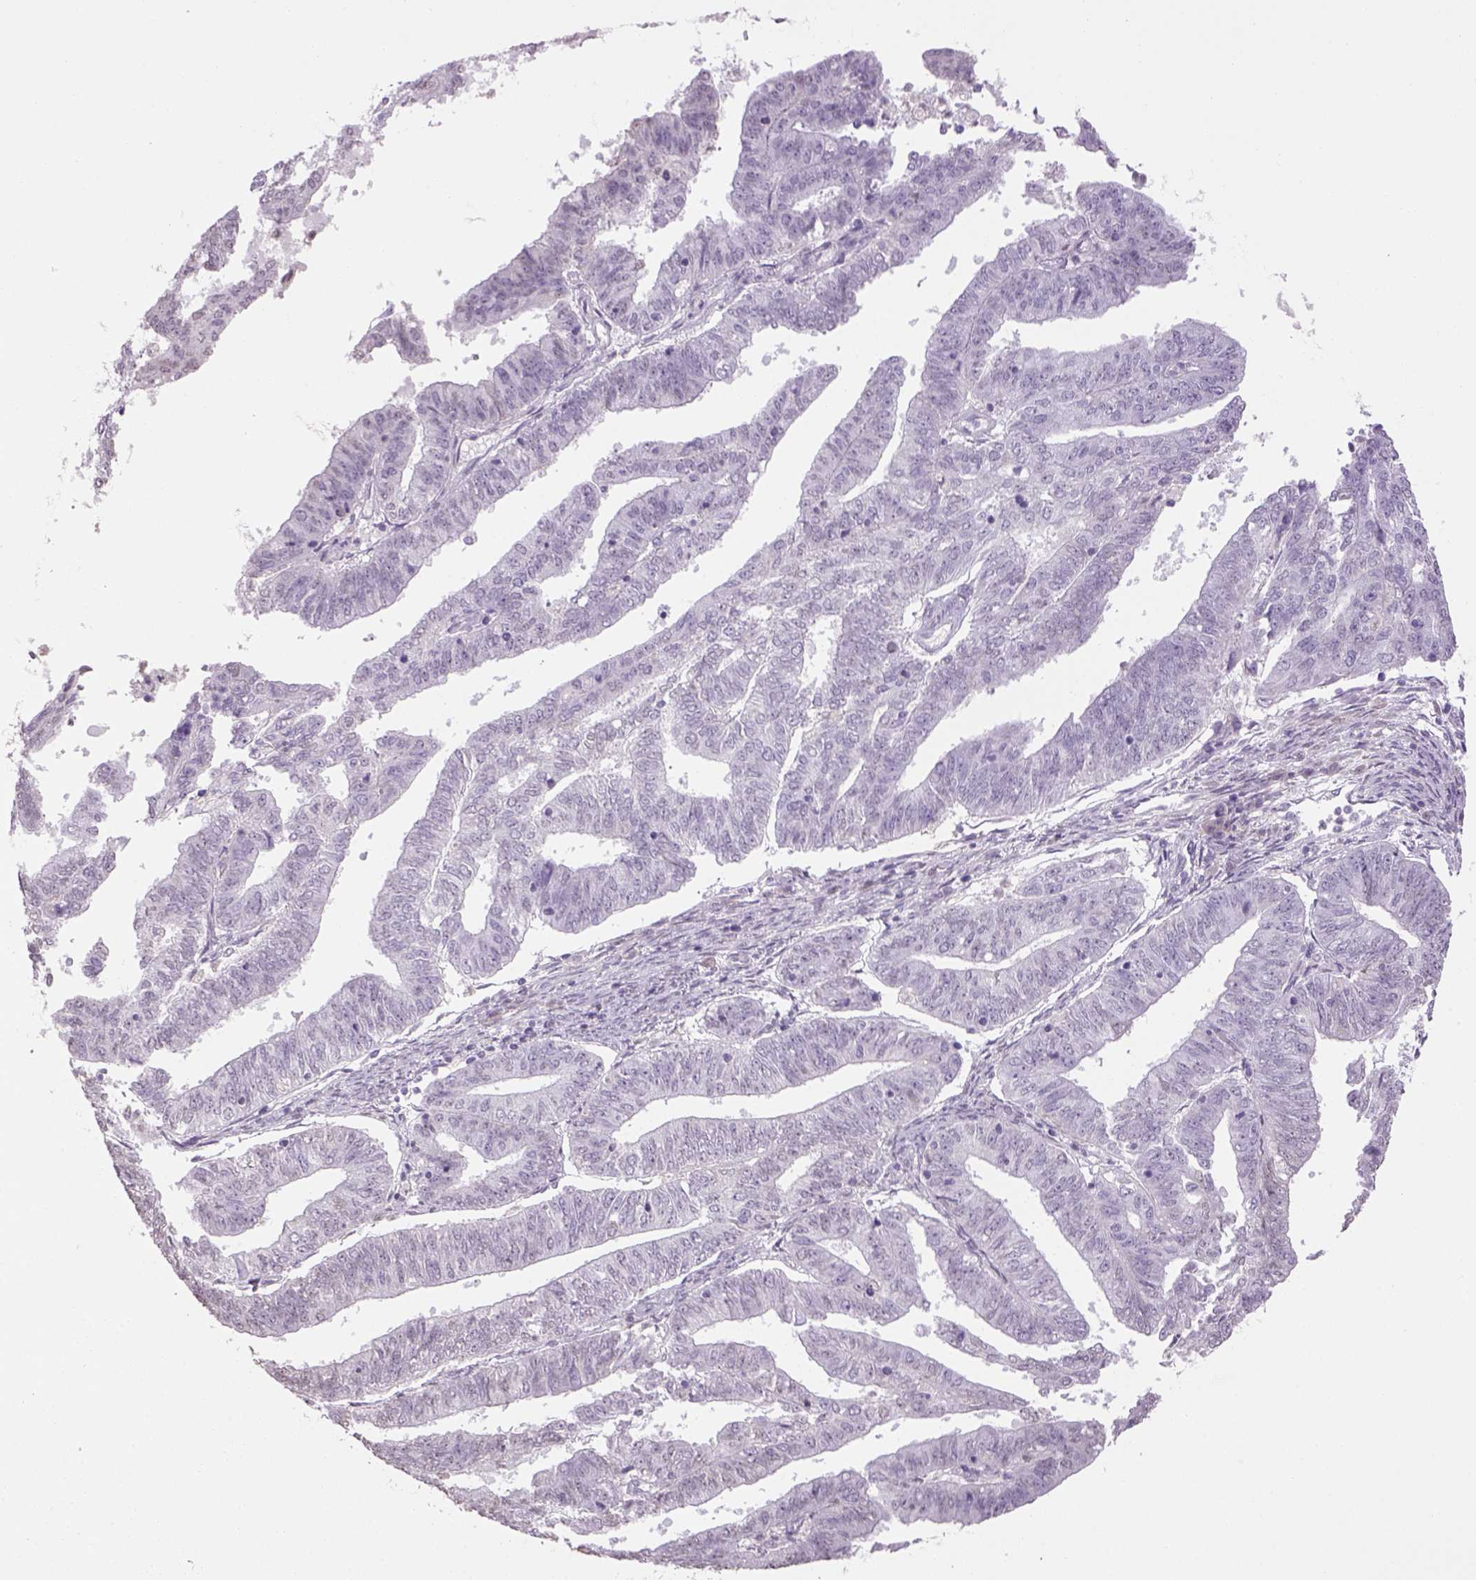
{"staining": {"intensity": "negative", "quantity": "none", "location": "none"}, "tissue": "endometrial cancer", "cell_type": "Tumor cells", "image_type": "cancer", "snomed": [{"axis": "morphology", "description": "Adenocarcinoma, NOS"}, {"axis": "topography", "description": "Endometrium"}], "caption": "Tumor cells show no significant protein staining in endometrial adenocarcinoma.", "gene": "PRRT1", "patient": {"sex": "female", "age": 82}}